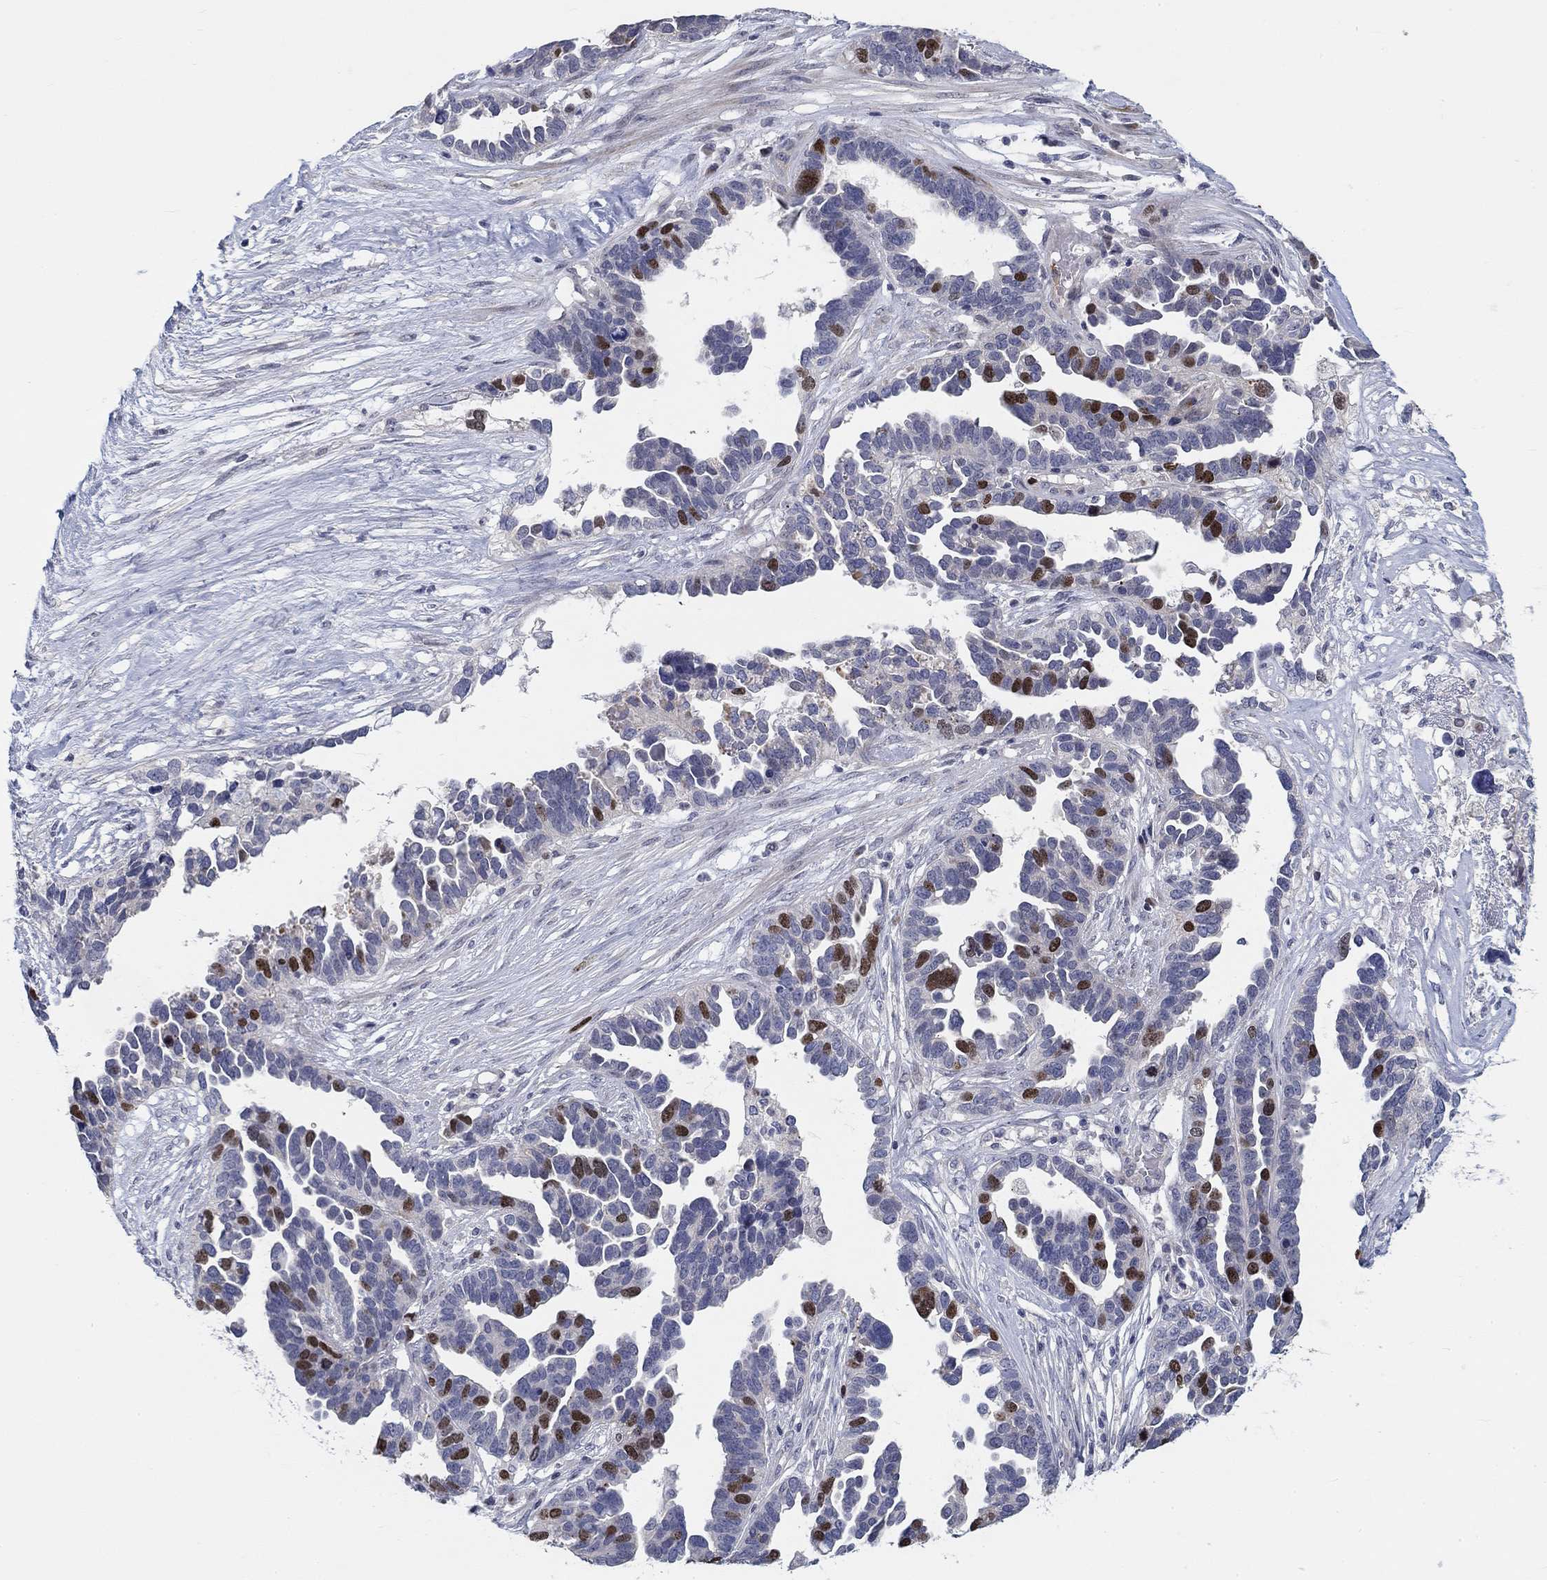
{"staining": {"intensity": "strong", "quantity": "<25%", "location": "nuclear"}, "tissue": "ovarian cancer", "cell_type": "Tumor cells", "image_type": "cancer", "snomed": [{"axis": "morphology", "description": "Cystadenocarcinoma, serous, NOS"}, {"axis": "topography", "description": "Ovary"}], "caption": "Immunohistochemistry of human ovarian serous cystadenocarcinoma exhibits medium levels of strong nuclear staining in about <25% of tumor cells.", "gene": "PRC1", "patient": {"sex": "female", "age": 54}}